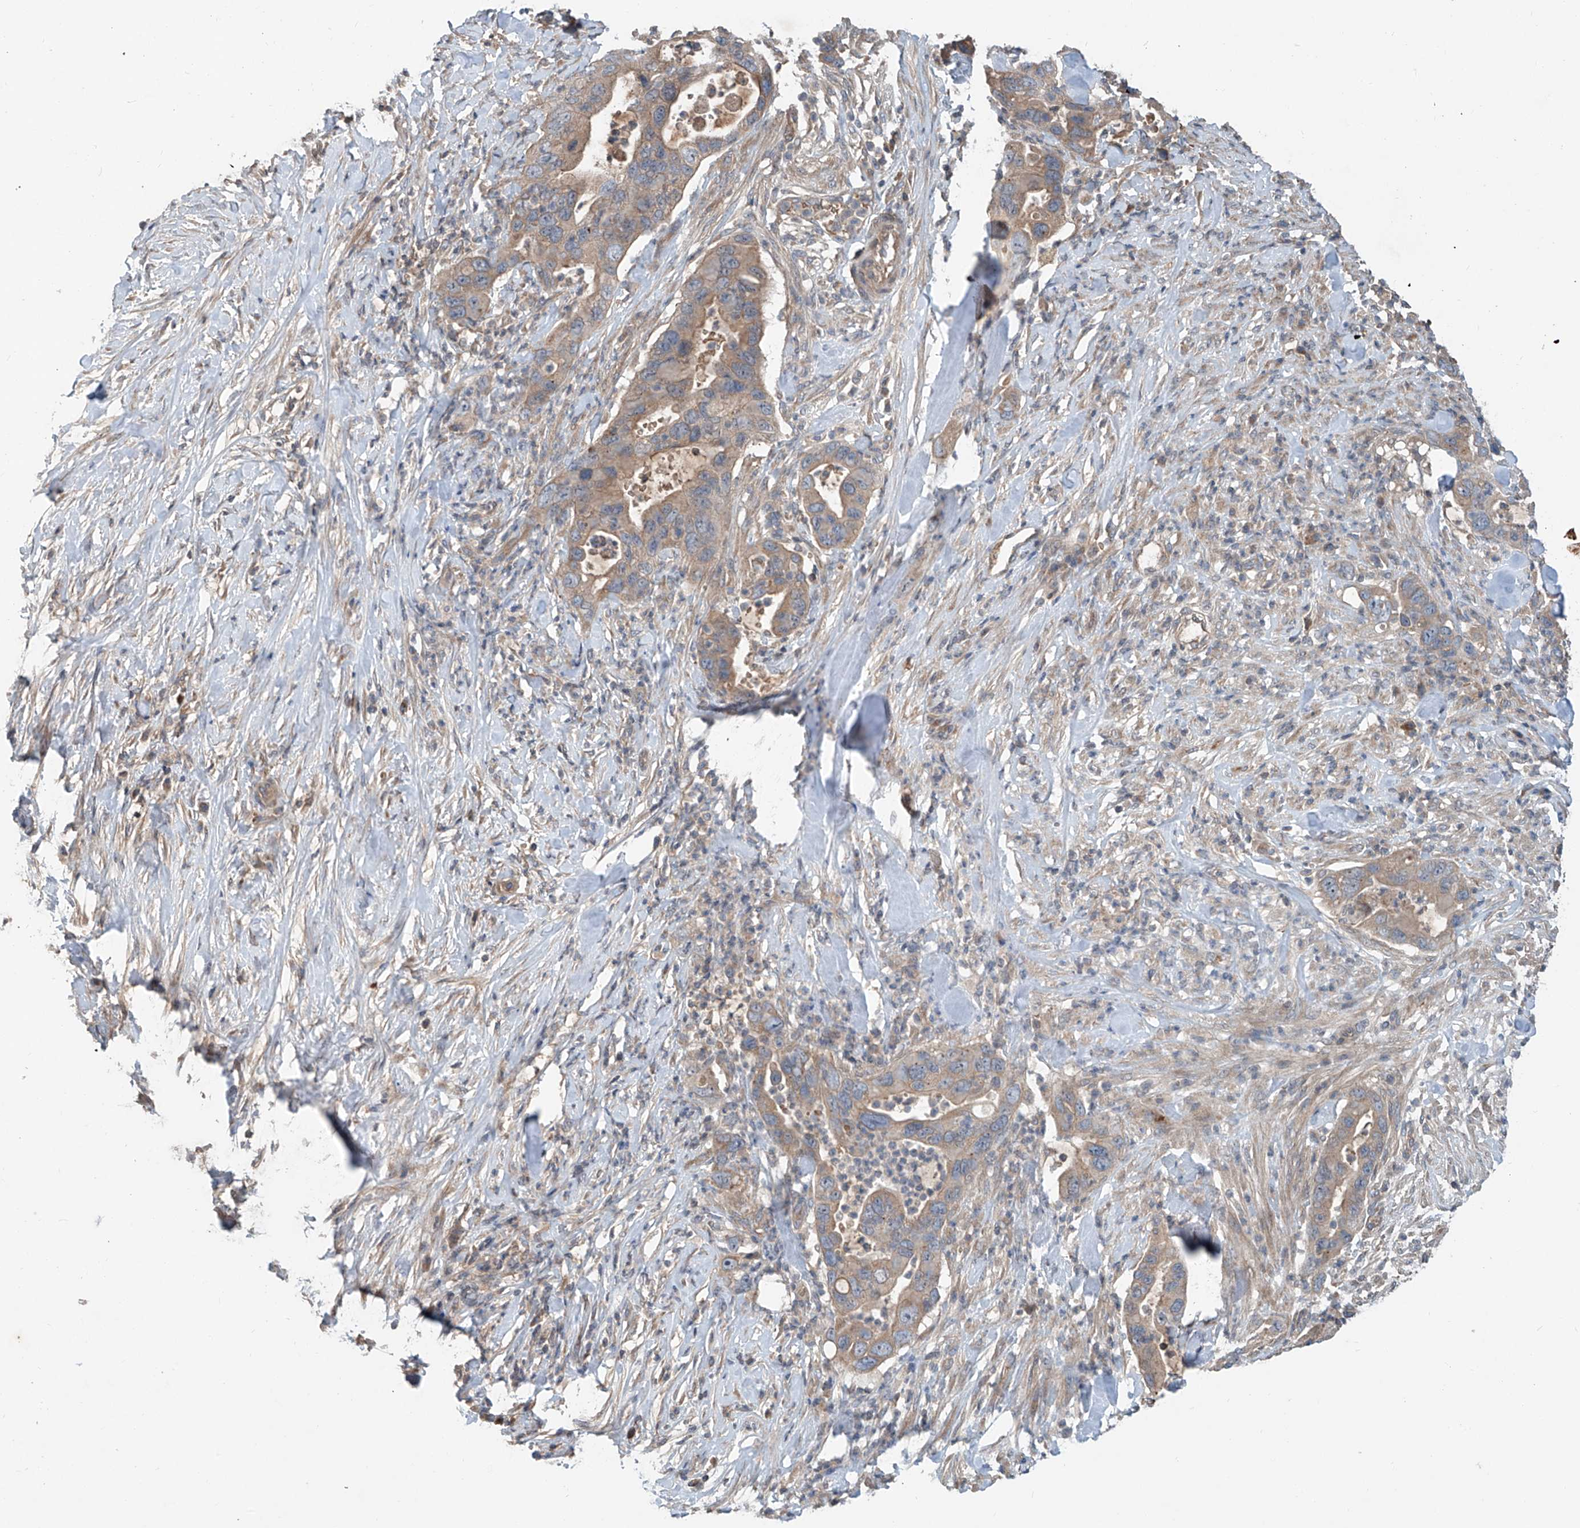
{"staining": {"intensity": "weak", "quantity": ">75%", "location": "cytoplasmic/membranous"}, "tissue": "pancreatic cancer", "cell_type": "Tumor cells", "image_type": "cancer", "snomed": [{"axis": "morphology", "description": "Adenocarcinoma, NOS"}, {"axis": "topography", "description": "Pancreas"}], "caption": "A low amount of weak cytoplasmic/membranous staining is seen in about >75% of tumor cells in pancreatic adenocarcinoma tissue.", "gene": "ADAM23", "patient": {"sex": "female", "age": 71}}